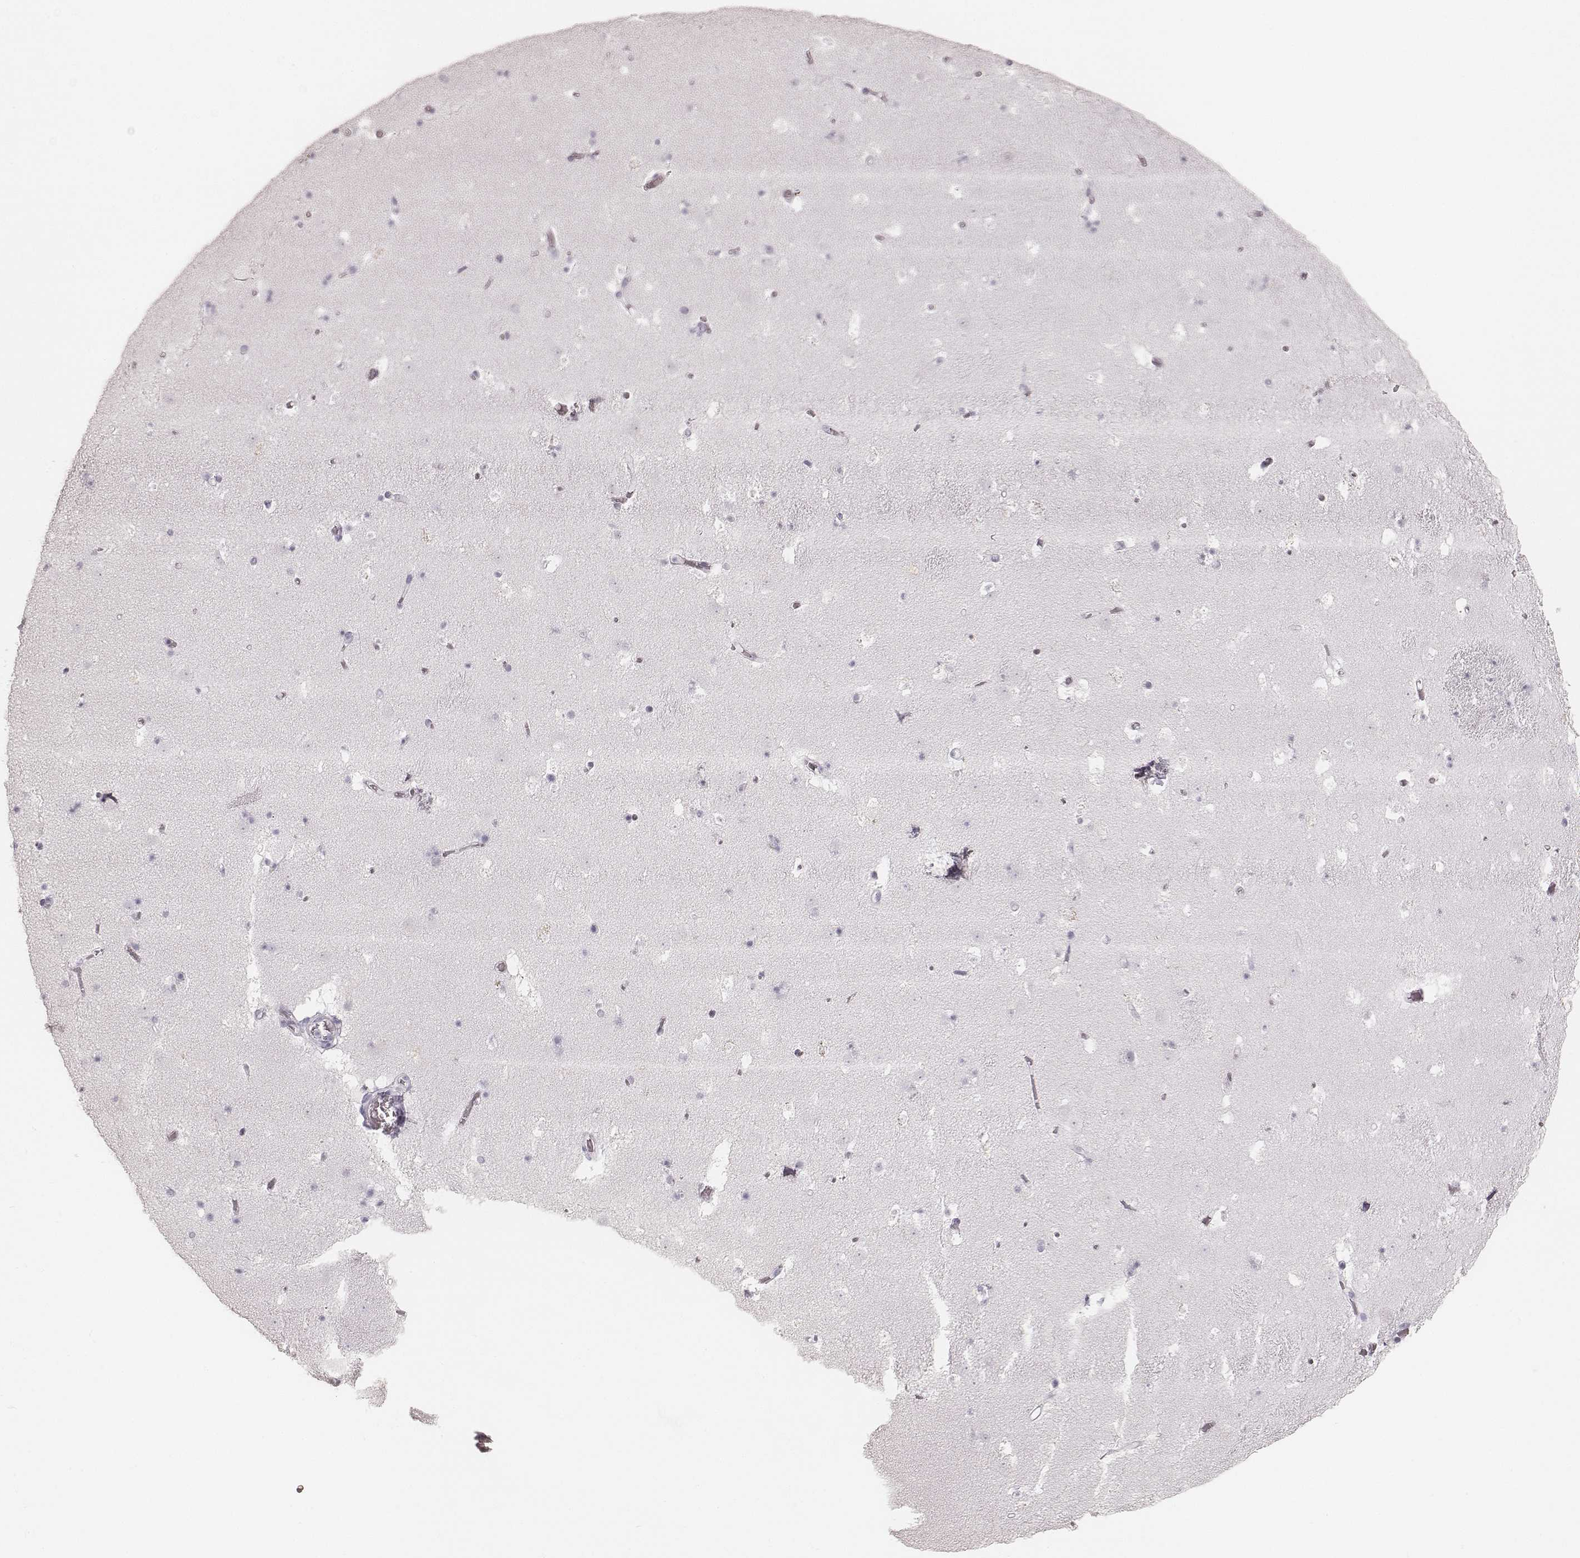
{"staining": {"intensity": "negative", "quantity": "none", "location": "none"}, "tissue": "caudate", "cell_type": "Glial cells", "image_type": "normal", "snomed": [{"axis": "morphology", "description": "Normal tissue, NOS"}, {"axis": "topography", "description": "Lateral ventricle wall"}], "caption": "The image shows no staining of glial cells in unremarkable caudate.", "gene": "KRT31", "patient": {"sex": "female", "age": 42}}